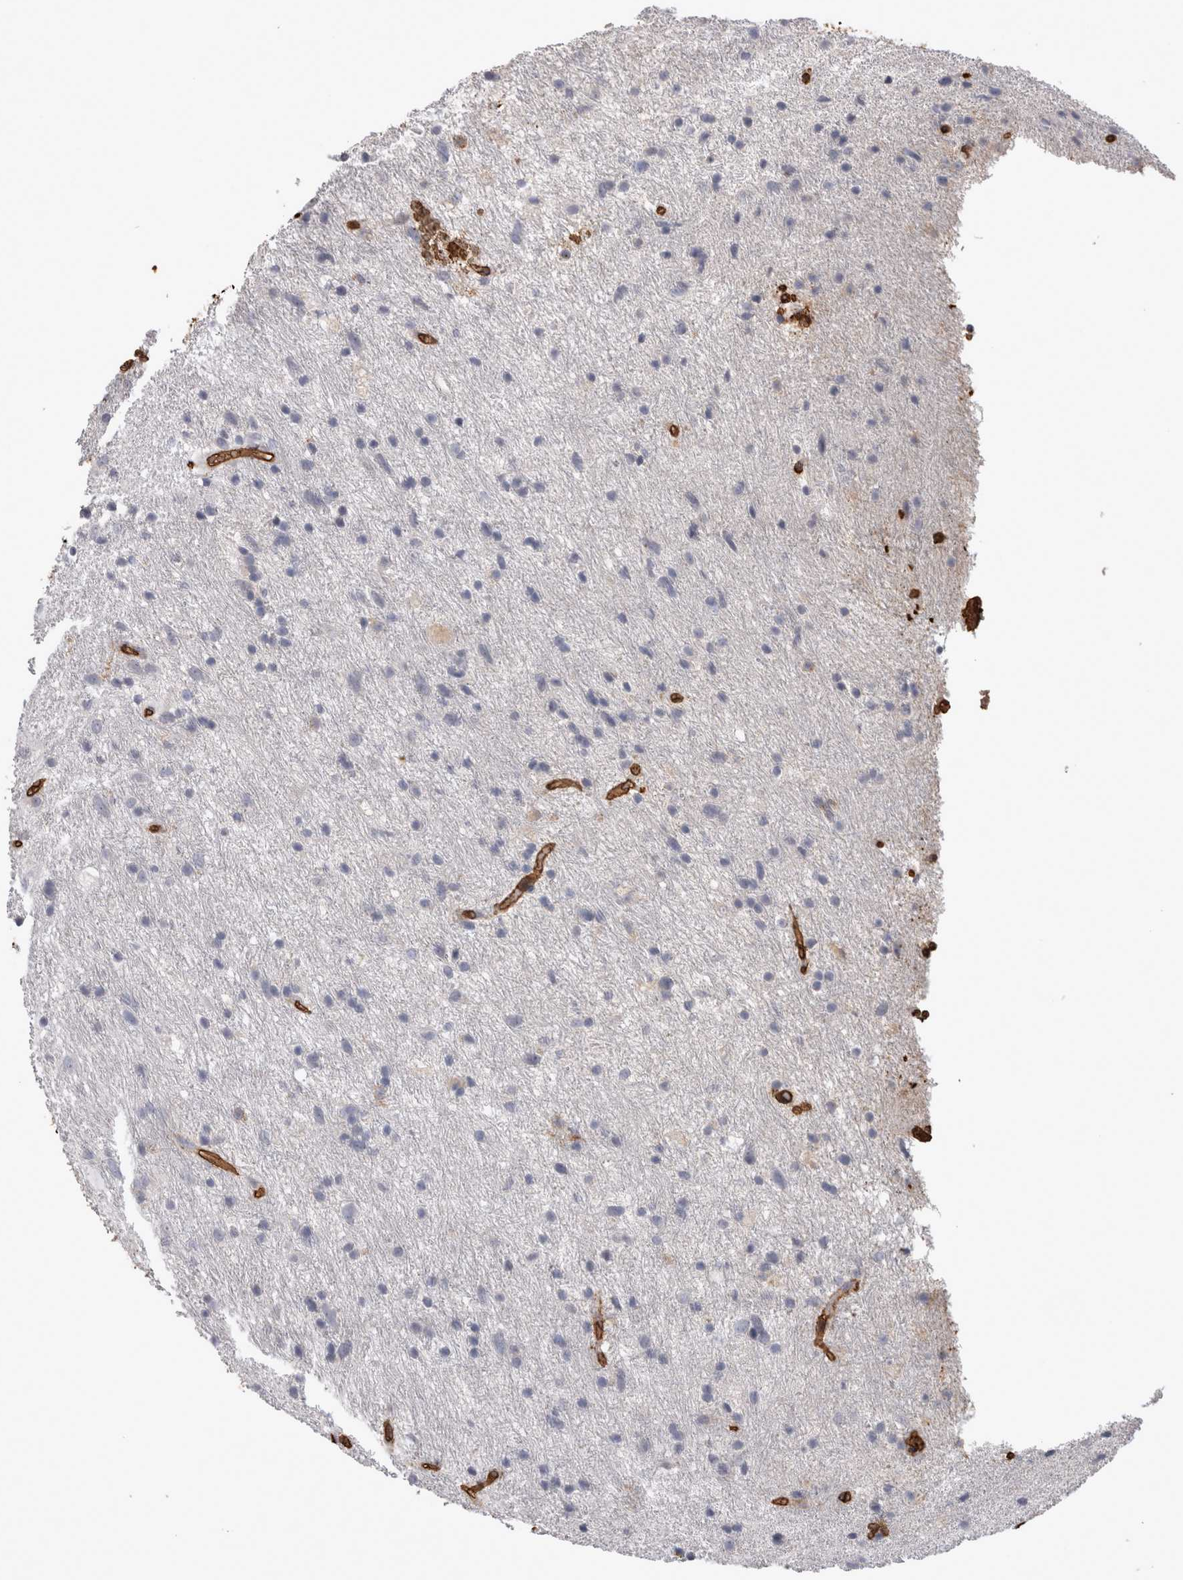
{"staining": {"intensity": "negative", "quantity": "none", "location": "none"}, "tissue": "glioma", "cell_type": "Tumor cells", "image_type": "cancer", "snomed": [{"axis": "morphology", "description": "Glioma, malignant, Low grade"}, {"axis": "topography", "description": "Brain"}], "caption": "There is no significant expression in tumor cells of glioma.", "gene": "IL17RC", "patient": {"sex": "male", "age": 77}}